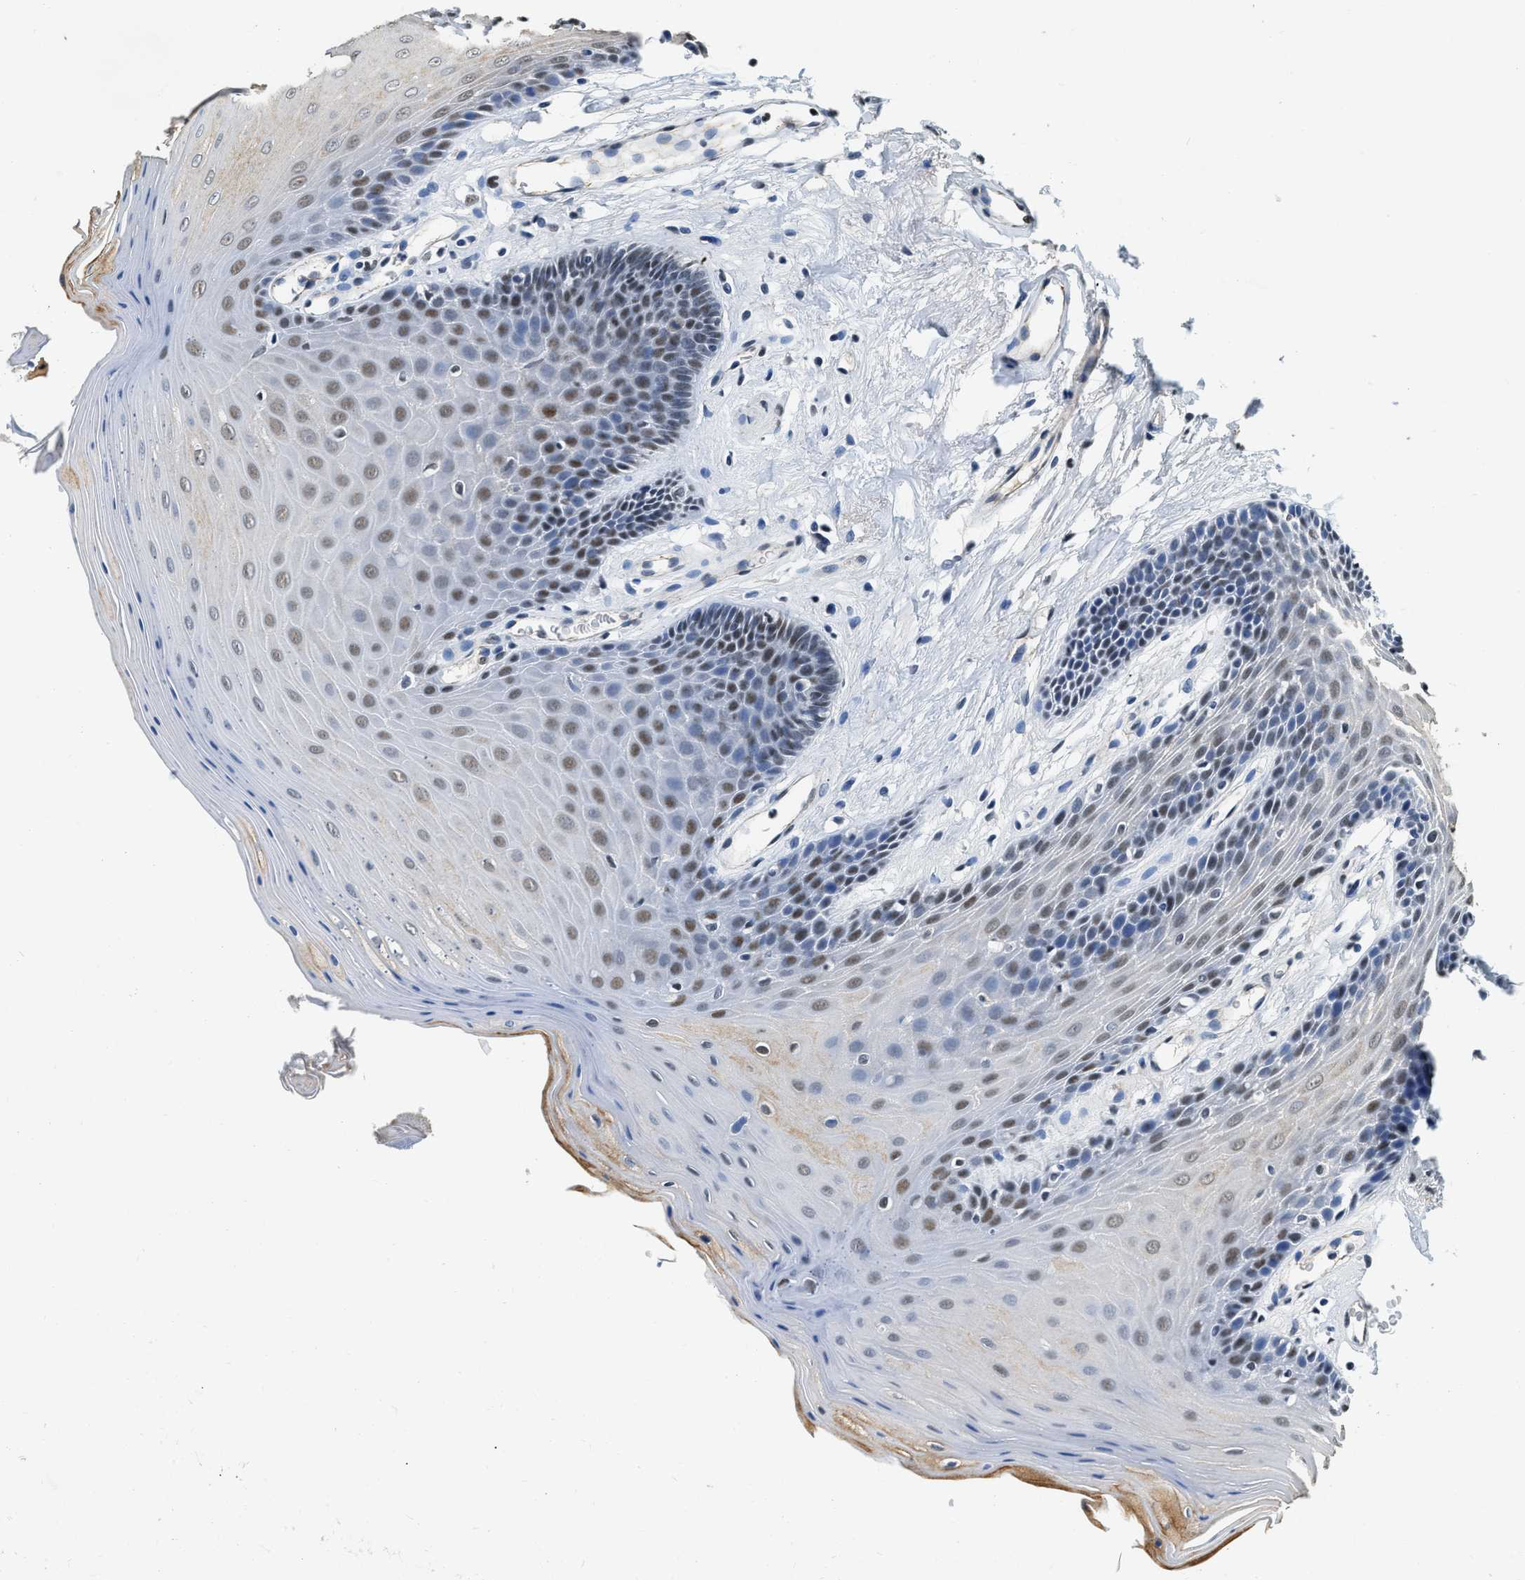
{"staining": {"intensity": "weak", "quantity": "25%-75%", "location": "cytoplasmic/membranous,nuclear"}, "tissue": "oral mucosa", "cell_type": "Squamous epithelial cells", "image_type": "normal", "snomed": [{"axis": "morphology", "description": "Normal tissue, NOS"}, {"axis": "morphology", "description": "Squamous cell carcinoma, NOS"}, {"axis": "topography", "description": "Oral tissue"}, {"axis": "topography", "description": "Head-Neck"}], "caption": "About 25%-75% of squamous epithelial cells in unremarkable oral mucosa reveal weak cytoplasmic/membranous,nuclear protein positivity as visualized by brown immunohistochemical staining.", "gene": "CCNE1", "patient": {"sex": "male", "age": 71}}